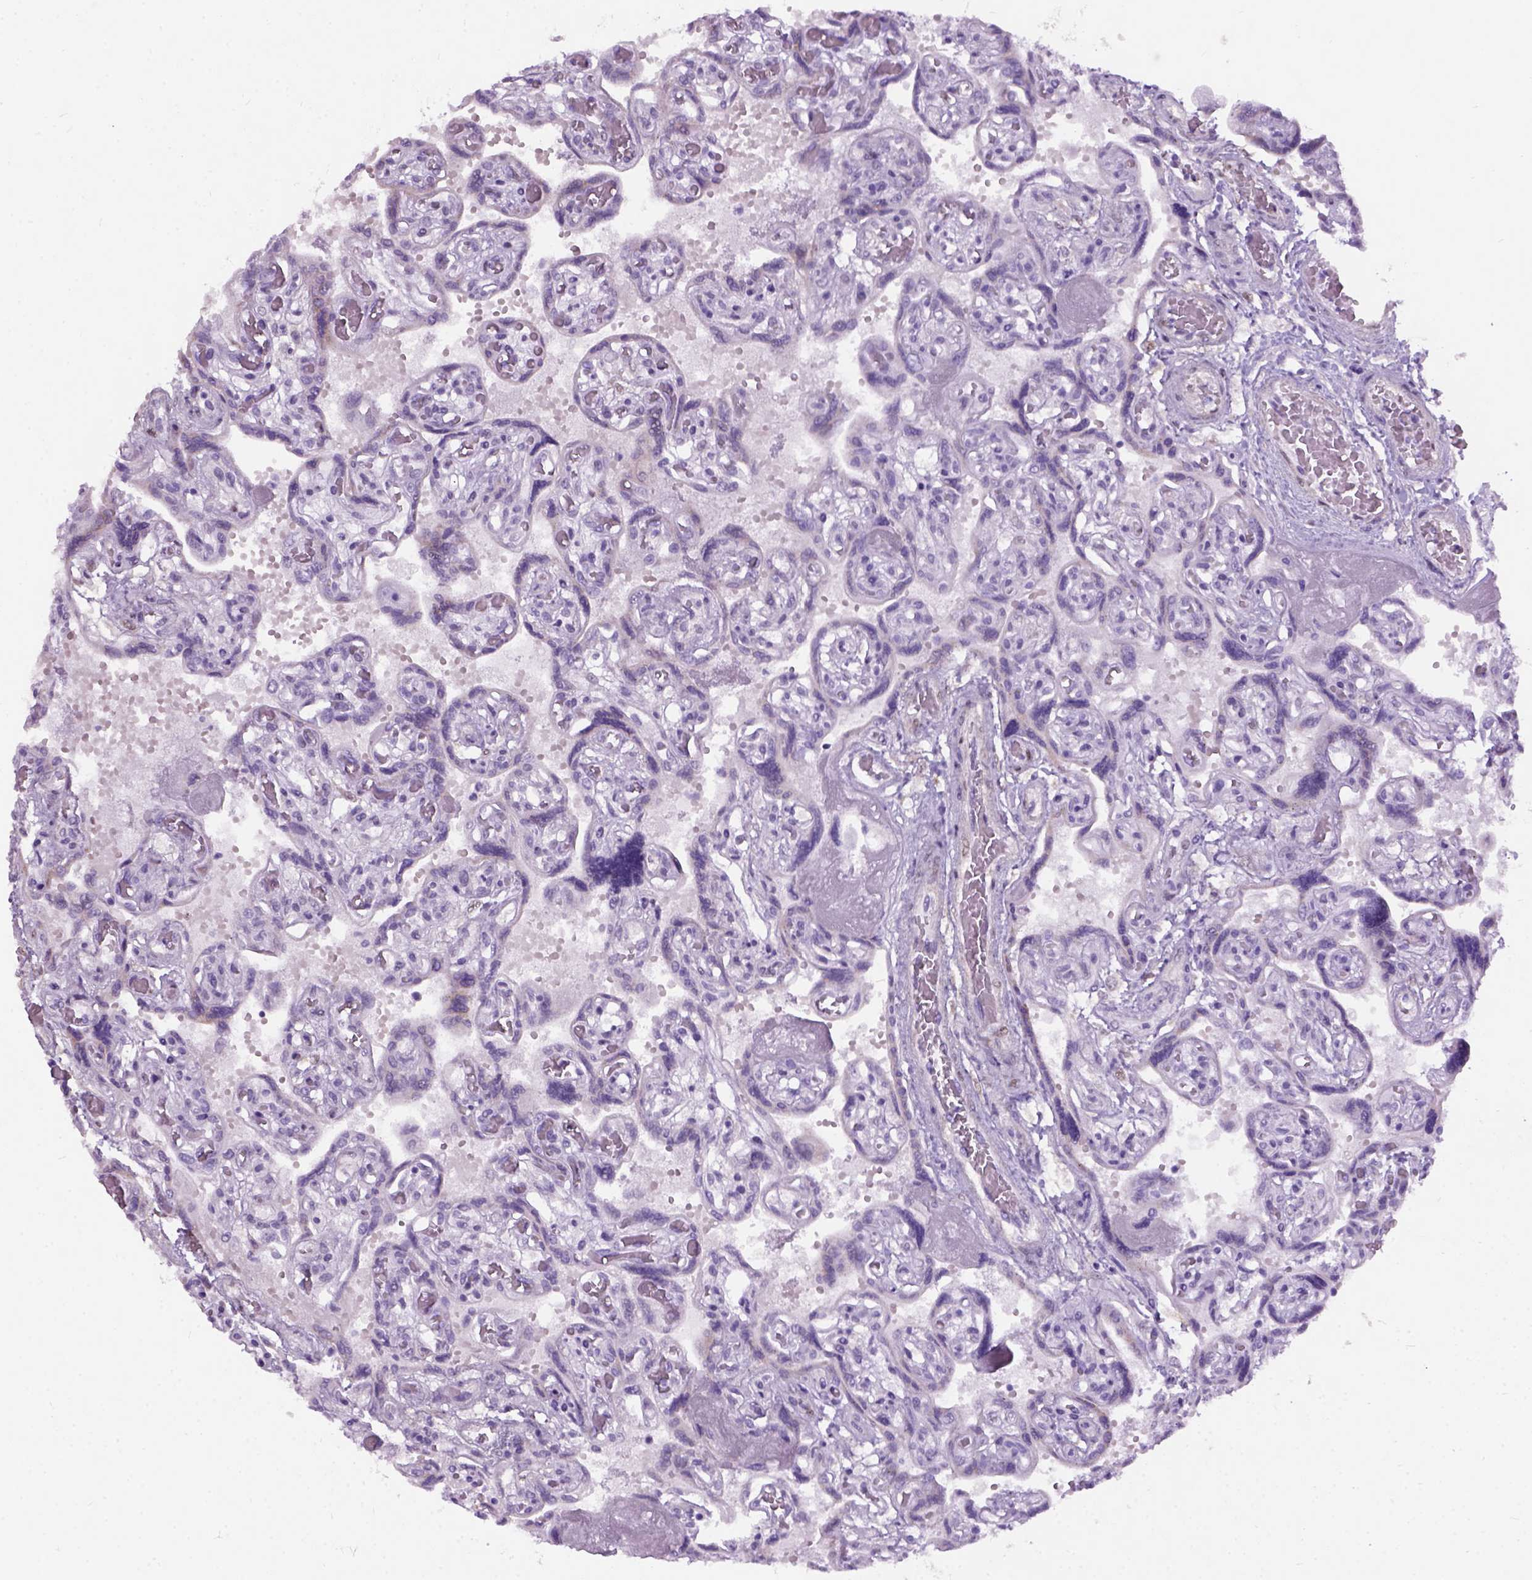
{"staining": {"intensity": "negative", "quantity": "none", "location": "none"}, "tissue": "placenta", "cell_type": "Decidual cells", "image_type": "normal", "snomed": [{"axis": "morphology", "description": "Normal tissue, NOS"}, {"axis": "topography", "description": "Placenta"}], "caption": "DAB (3,3'-diaminobenzidine) immunohistochemical staining of normal placenta exhibits no significant expression in decidual cells.", "gene": "AXDND1", "patient": {"sex": "female", "age": 32}}